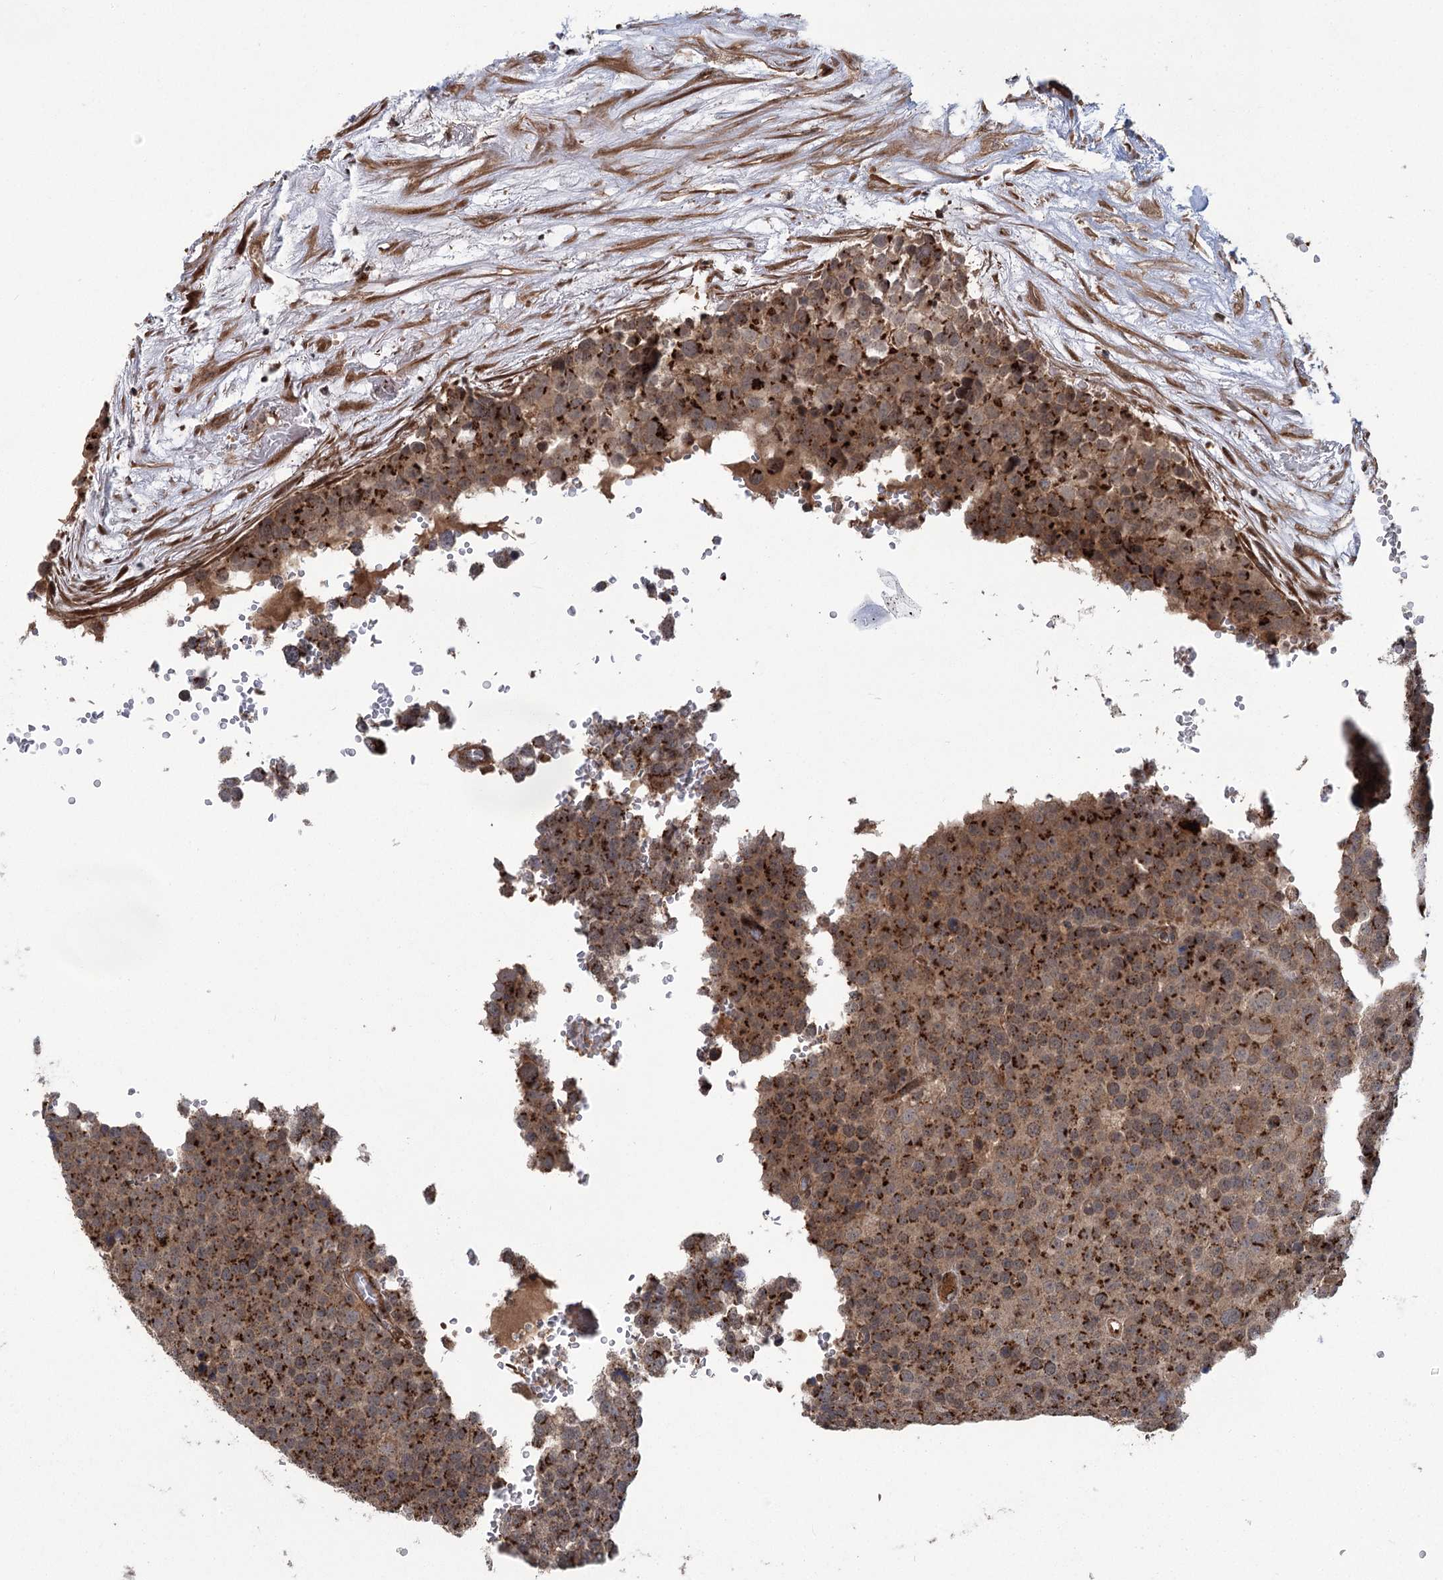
{"staining": {"intensity": "strong", "quantity": ">75%", "location": "cytoplasmic/membranous"}, "tissue": "testis cancer", "cell_type": "Tumor cells", "image_type": "cancer", "snomed": [{"axis": "morphology", "description": "Seminoma, NOS"}, {"axis": "topography", "description": "Testis"}], "caption": "This histopathology image reveals immunohistochemistry (IHC) staining of testis seminoma, with high strong cytoplasmic/membranous staining in approximately >75% of tumor cells.", "gene": "CARD19", "patient": {"sex": "male", "age": 71}}